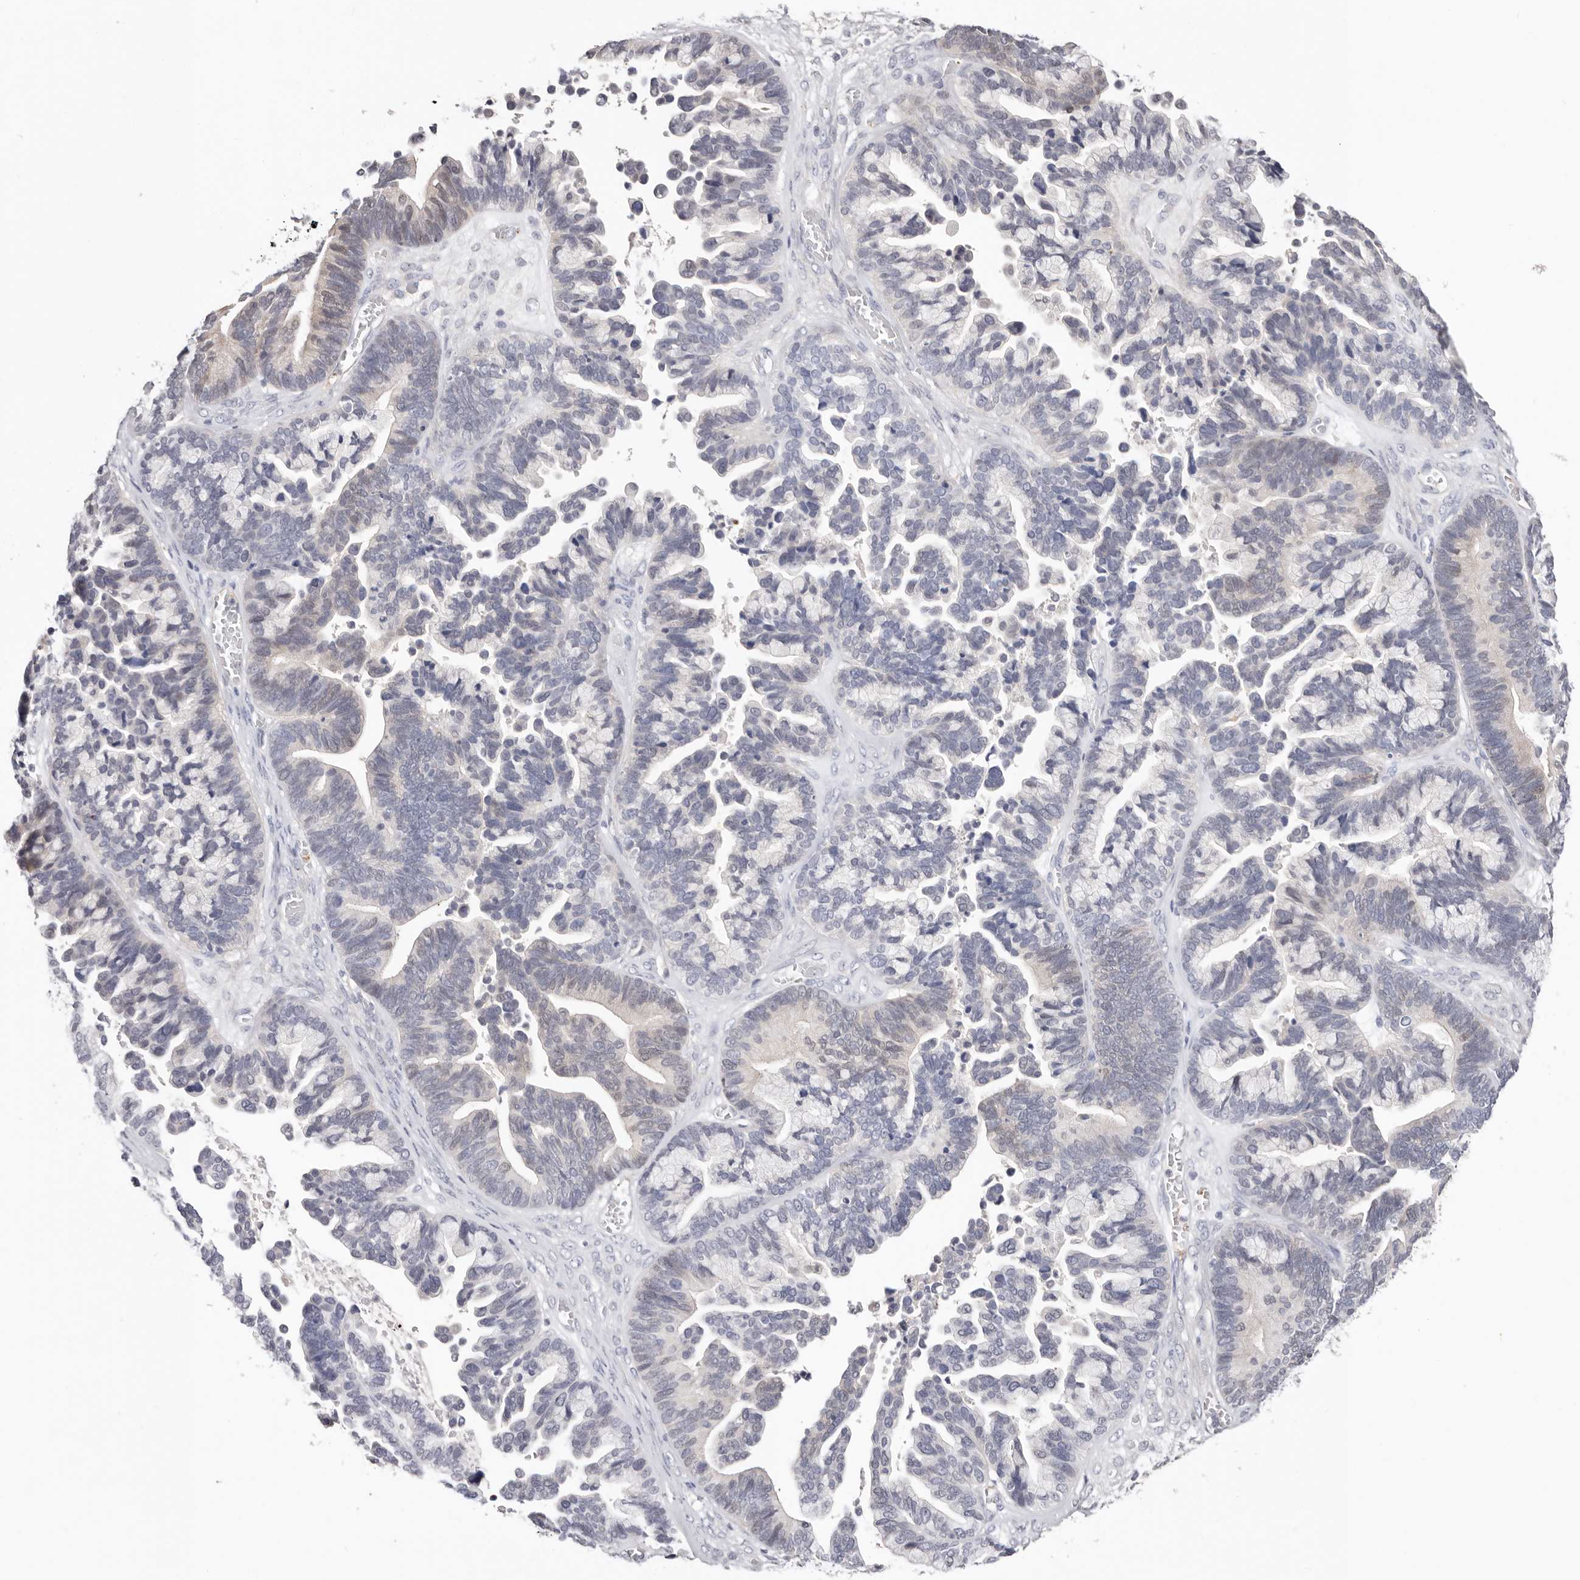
{"staining": {"intensity": "weak", "quantity": "25%-75%", "location": "cytoplasmic/membranous,nuclear"}, "tissue": "ovarian cancer", "cell_type": "Tumor cells", "image_type": "cancer", "snomed": [{"axis": "morphology", "description": "Cystadenocarcinoma, serous, NOS"}, {"axis": "topography", "description": "Ovary"}], "caption": "A brown stain shows weak cytoplasmic/membranous and nuclear staining of a protein in ovarian cancer tumor cells. The staining was performed using DAB (3,3'-diaminobenzidine), with brown indicating positive protein expression. Nuclei are stained blue with hematoxylin.", "gene": "PKDCC", "patient": {"sex": "female", "age": 56}}